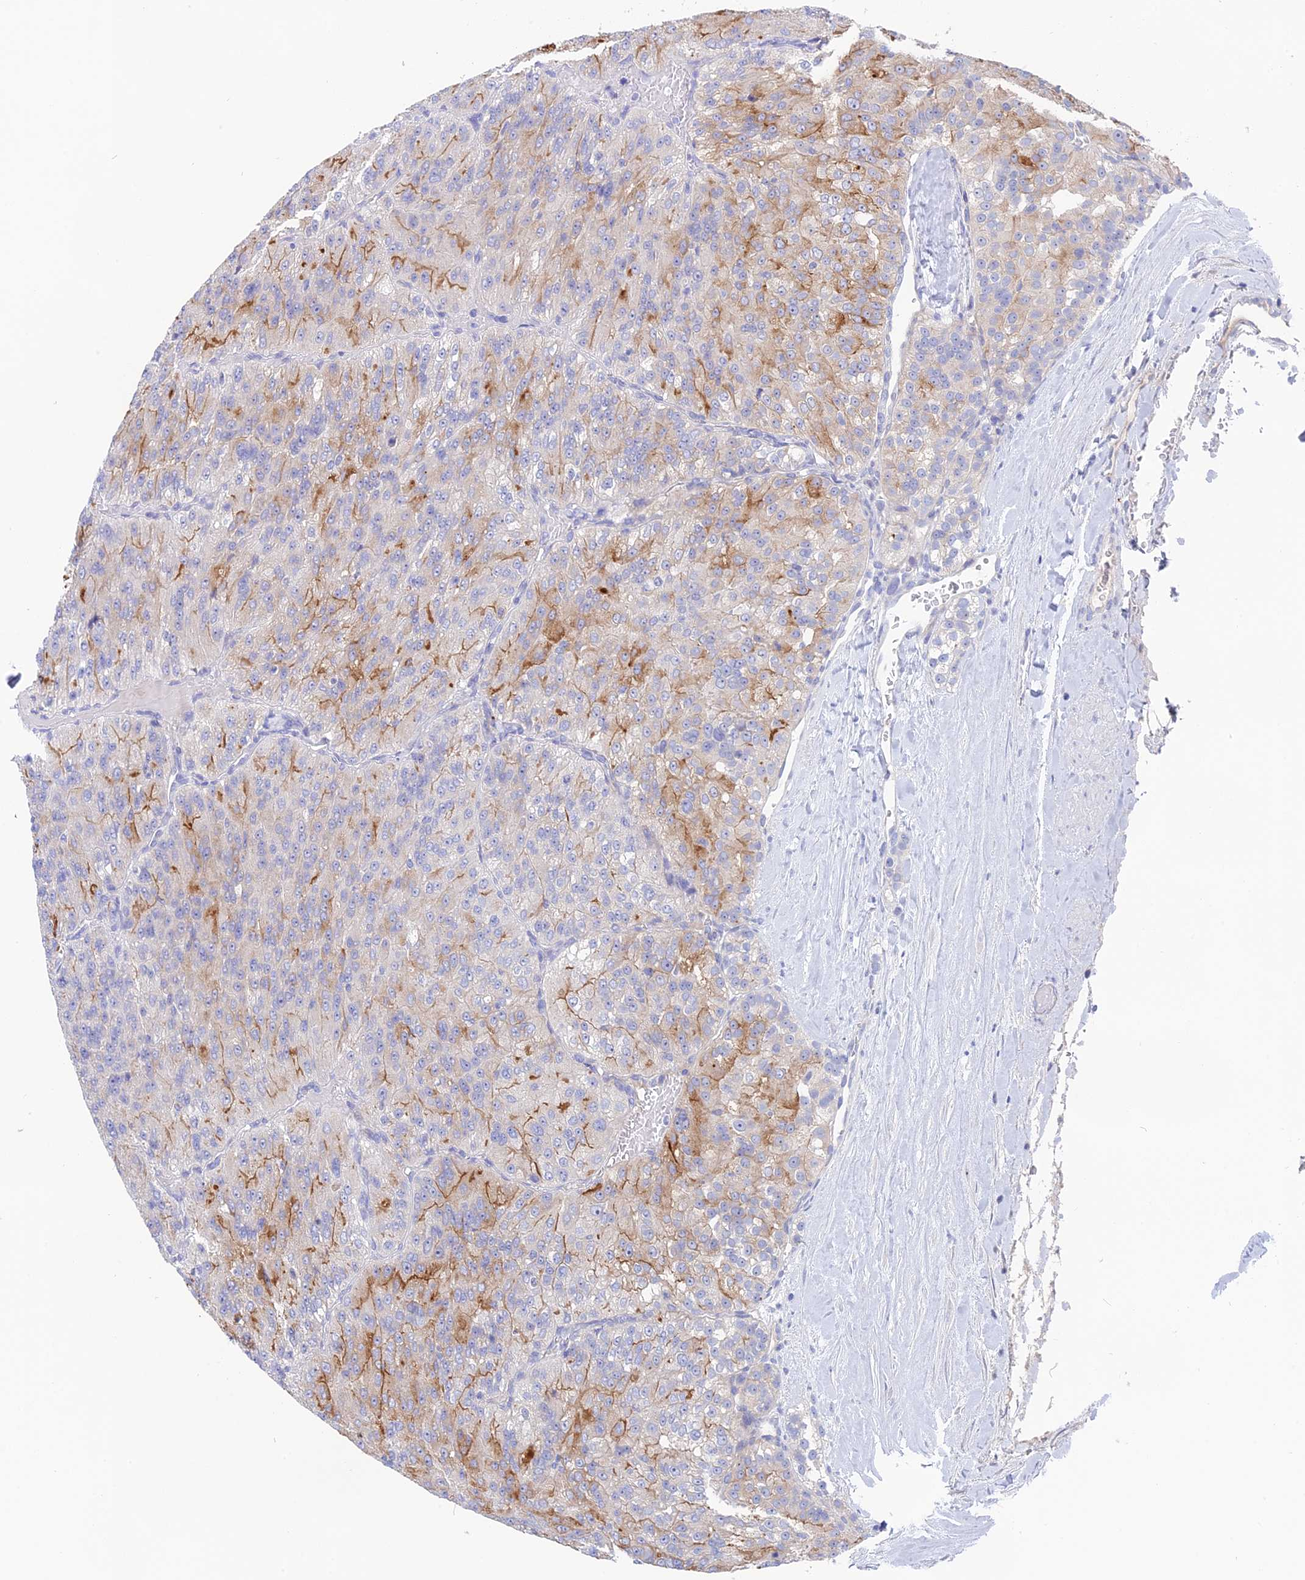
{"staining": {"intensity": "moderate", "quantity": "<25%", "location": "cytoplasmic/membranous"}, "tissue": "renal cancer", "cell_type": "Tumor cells", "image_type": "cancer", "snomed": [{"axis": "morphology", "description": "Adenocarcinoma, NOS"}, {"axis": "topography", "description": "Kidney"}], "caption": "Adenocarcinoma (renal) stained with a protein marker reveals moderate staining in tumor cells.", "gene": "TENT4B", "patient": {"sex": "female", "age": 63}}